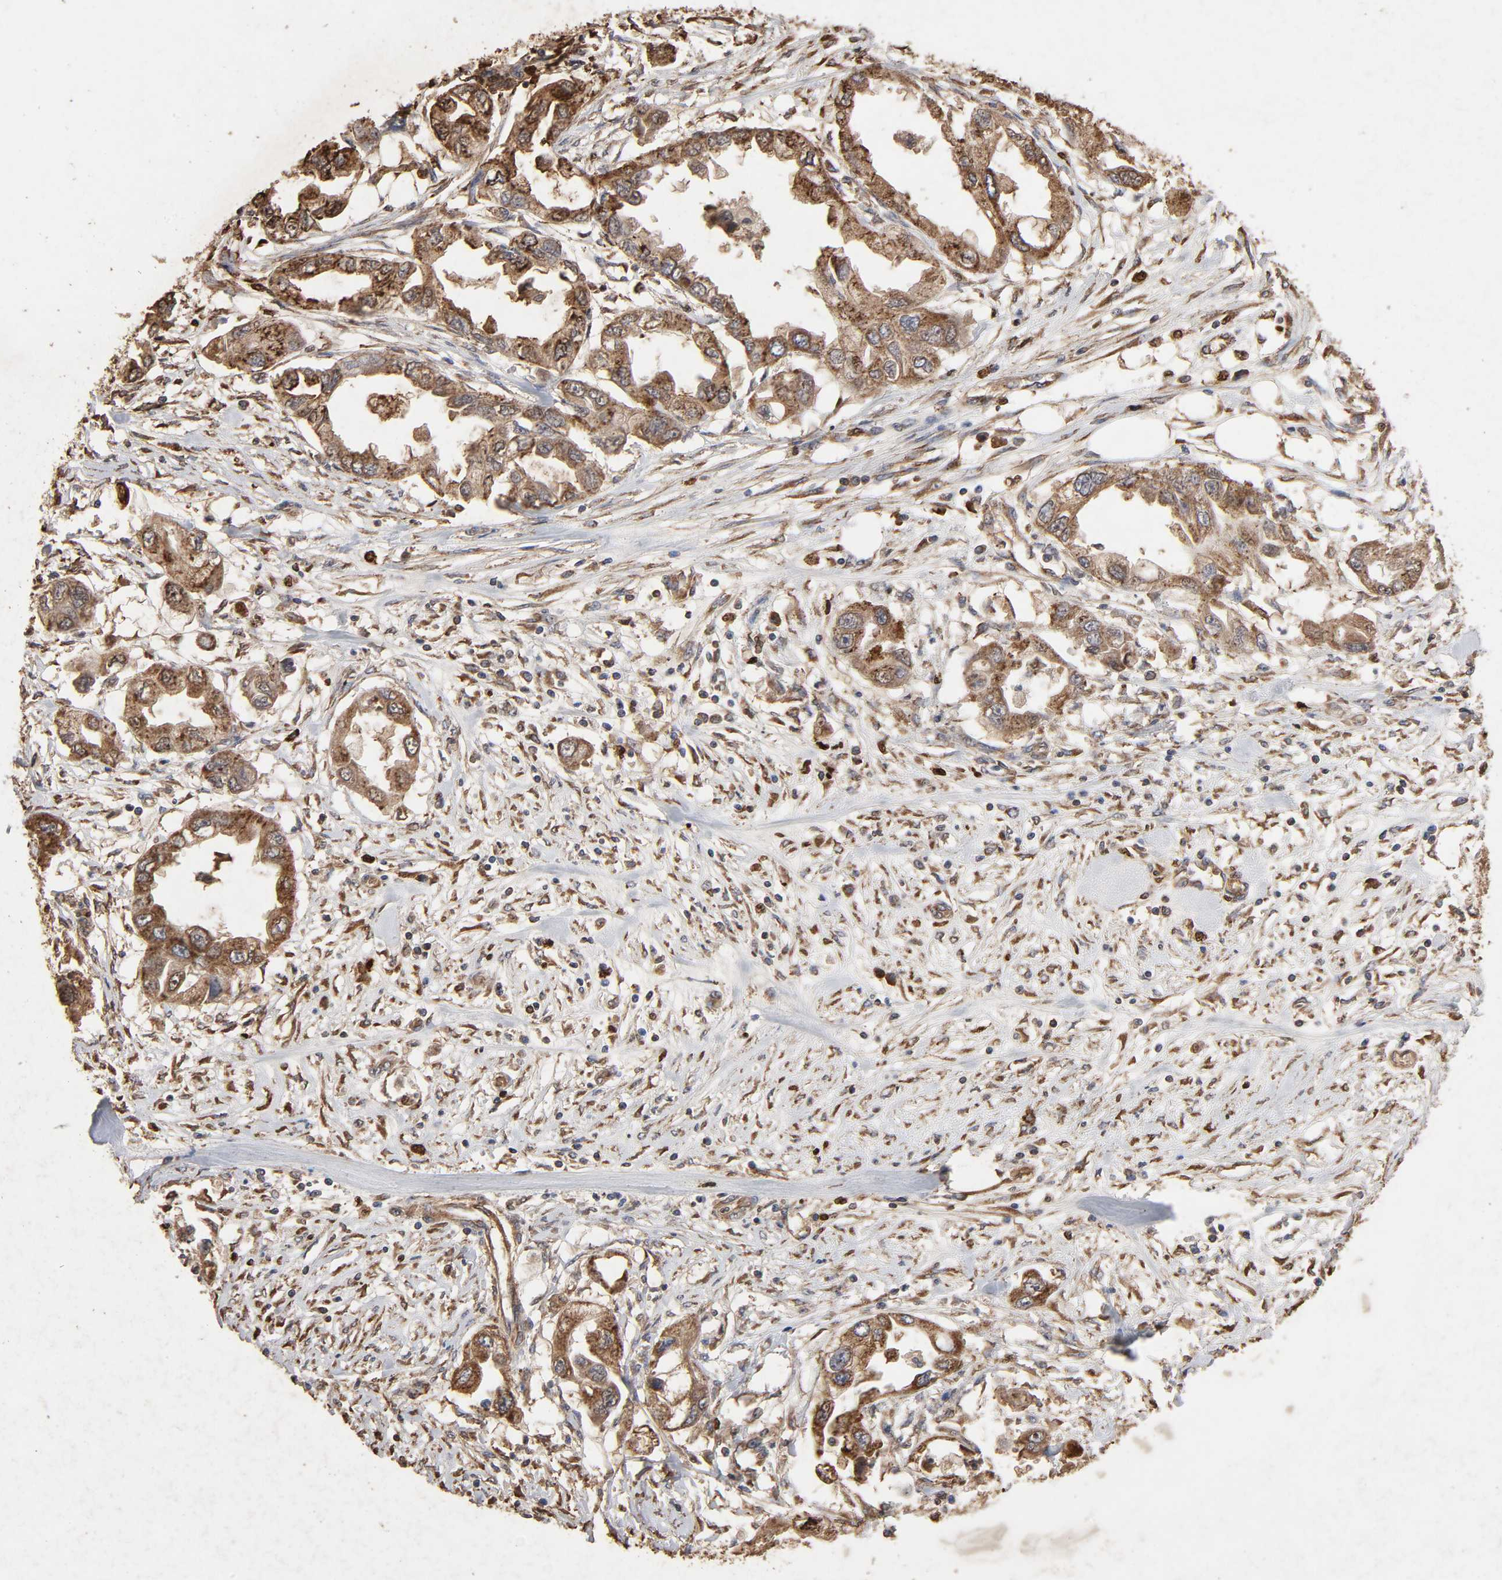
{"staining": {"intensity": "strong", "quantity": ">75%", "location": "cytoplasmic/membranous"}, "tissue": "endometrial cancer", "cell_type": "Tumor cells", "image_type": "cancer", "snomed": [{"axis": "morphology", "description": "Adenocarcinoma, NOS"}, {"axis": "topography", "description": "Endometrium"}], "caption": "A high amount of strong cytoplasmic/membranous staining is identified in approximately >75% of tumor cells in adenocarcinoma (endometrial) tissue.", "gene": "CYCS", "patient": {"sex": "female", "age": 67}}